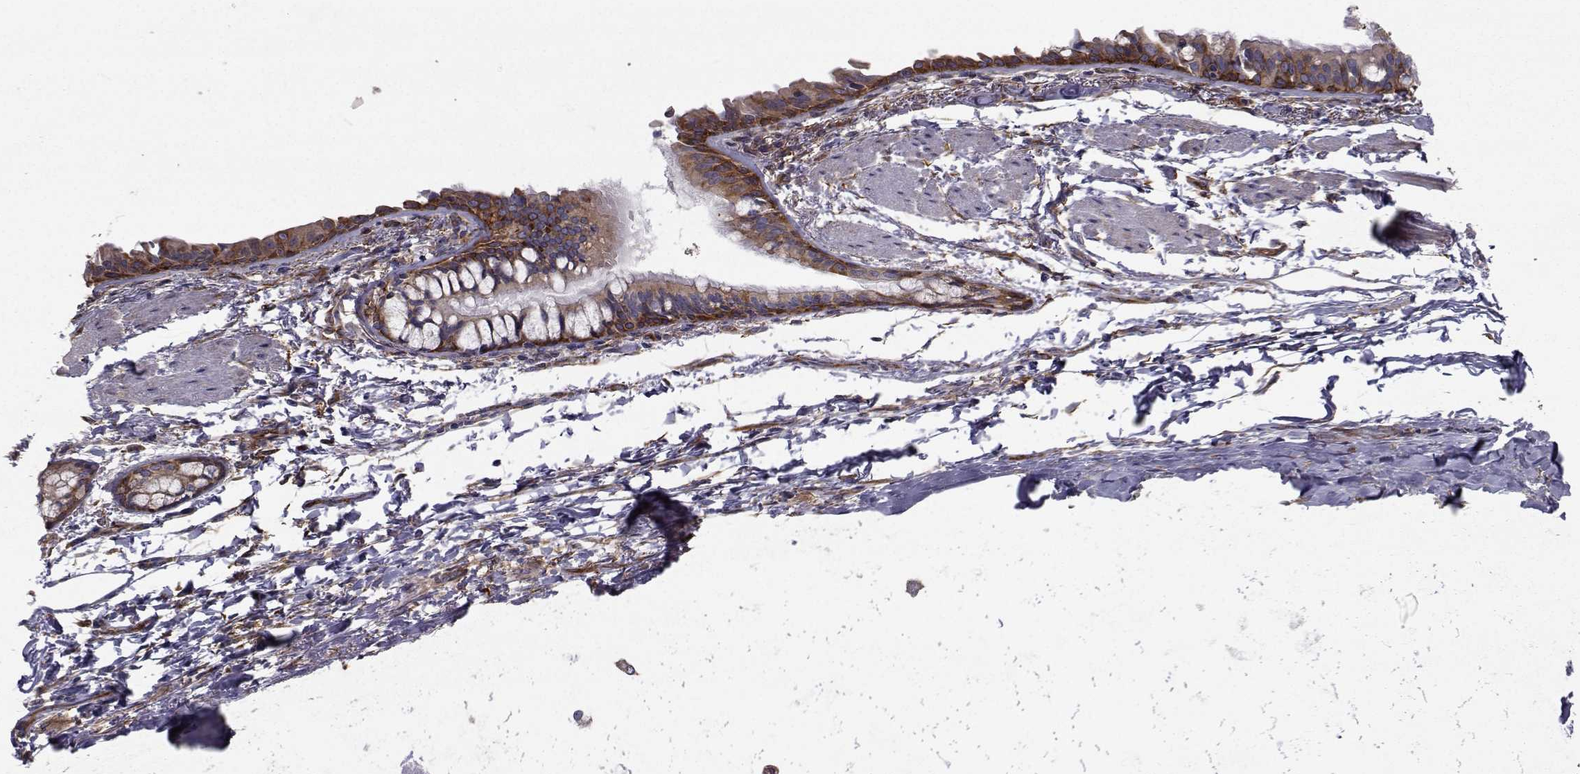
{"staining": {"intensity": "strong", "quantity": "25%-75%", "location": "cytoplasmic/membranous"}, "tissue": "bronchus", "cell_type": "Respiratory epithelial cells", "image_type": "normal", "snomed": [{"axis": "morphology", "description": "Normal tissue, NOS"}, {"axis": "morphology", "description": "Squamous cell carcinoma, NOS"}, {"axis": "topography", "description": "Bronchus"}, {"axis": "topography", "description": "Lung"}], "caption": "This micrograph demonstrates immunohistochemistry staining of unremarkable bronchus, with high strong cytoplasmic/membranous staining in approximately 25%-75% of respiratory epithelial cells.", "gene": "TRIP10", "patient": {"sex": "male", "age": 69}}